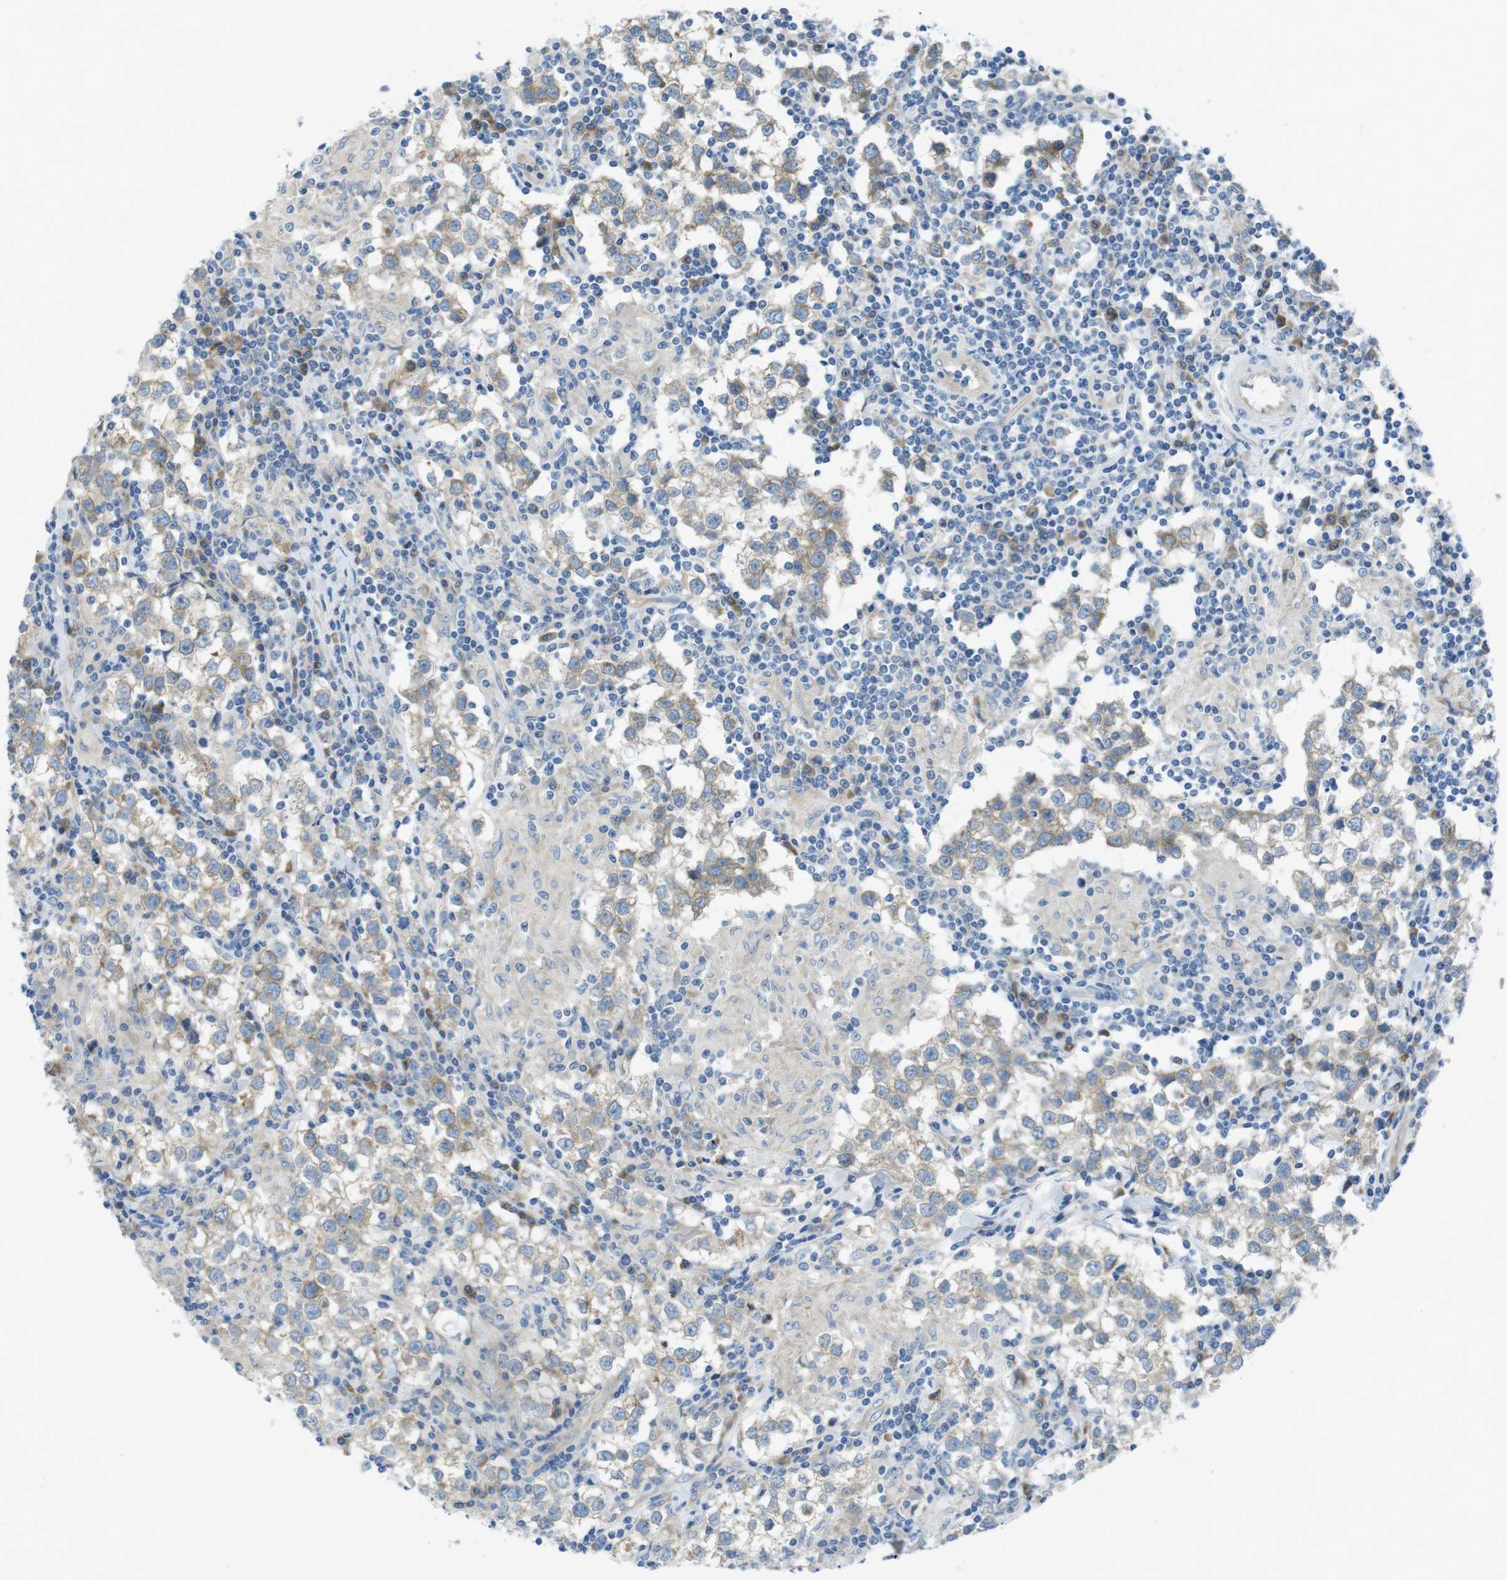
{"staining": {"intensity": "weak", "quantity": "25%-75%", "location": "cytoplasmic/membranous"}, "tissue": "testis cancer", "cell_type": "Tumor cells", "image_type": "cancer", "snomed": [{"axis": "morphology", "description": "Seminoma, NOS"}, {"axis": "morphology", "description": "Carcinoma, Embryonal, NOS"}, {"axis": "topography", "description": "Testis"}], "caption": "Immunohistochemistry (IHC) staining of testis cancer, which shows low levels of weak cytoplasmic/membranous positivity in about 25%-75% of tumor cells indicating weak cytoplasmic/membranous protein staining. The staining was performed using DAB (brown) for protein detection and nuclei were counterstained in hematoxylin (blue).", "gene": "TMEM234", "patient": {"sex": "male", "age": 36}}